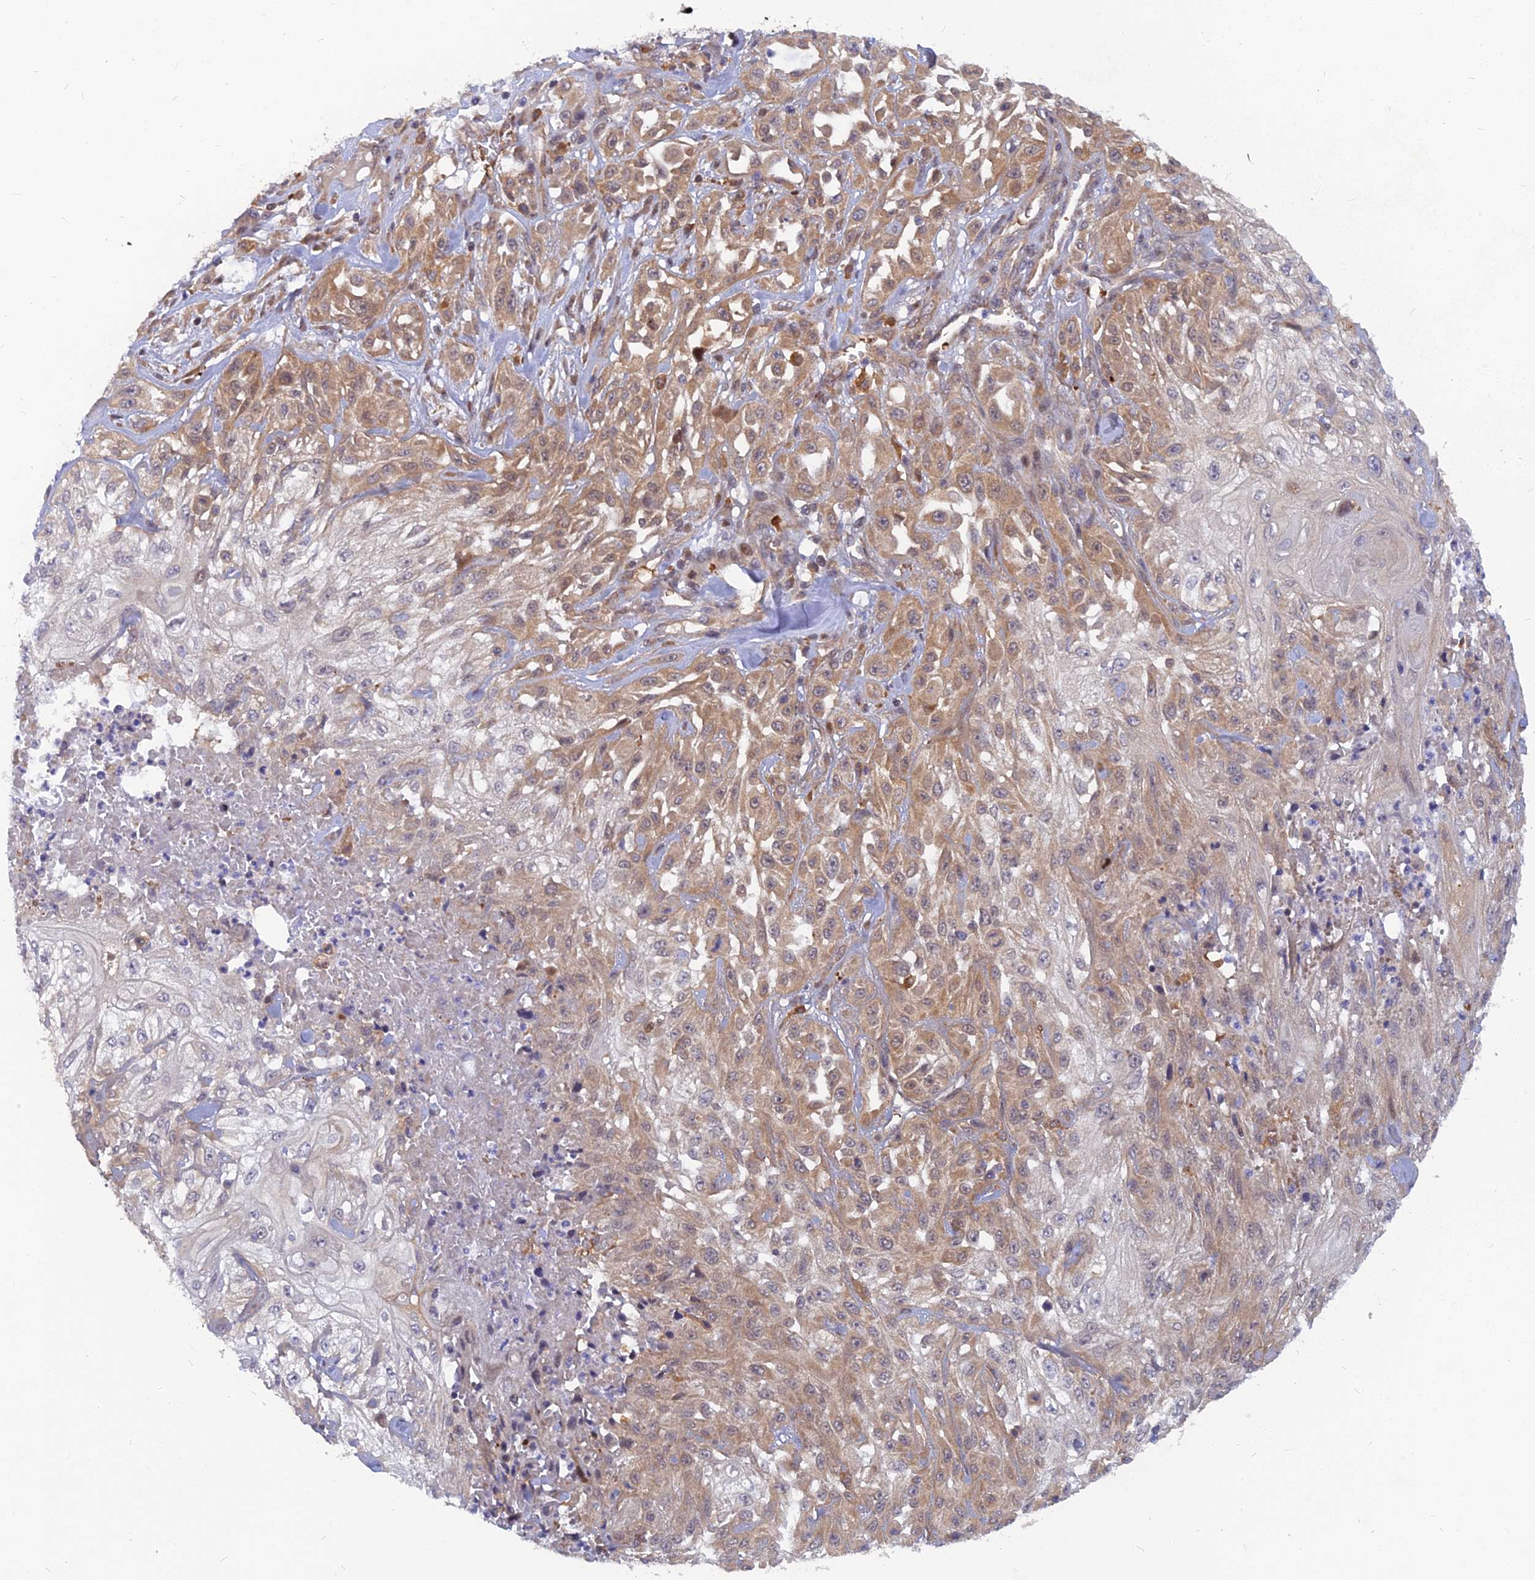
{"staining": {"intensity": "moderate", "quantity": "25%-75%", "location": "cytoplasmic/membranous"}, "tissue": "skin cancer", "cell_type": "Tumor cells", "image_type": "cancer", "snomed": [{"axis": "morphology", "description": "Squamous cell carcinoma, NOS"}, {"axis": "morphology", "description": "Squamous cell carcinoma, metastatic, NOS"}, {"axis": "topography", "description": "Skin"}, {"axis": "topography", "description": "Lymph node"}], "caption": "Protein staining of metastatic squamous cell carcinoma (skin) tissue shows moderate cytoplasmic/membranous staining in approximately 25%-75% of tumor cells.", "gene": "ARL2BP", "patient": {"sex": "male", "age": 75}}